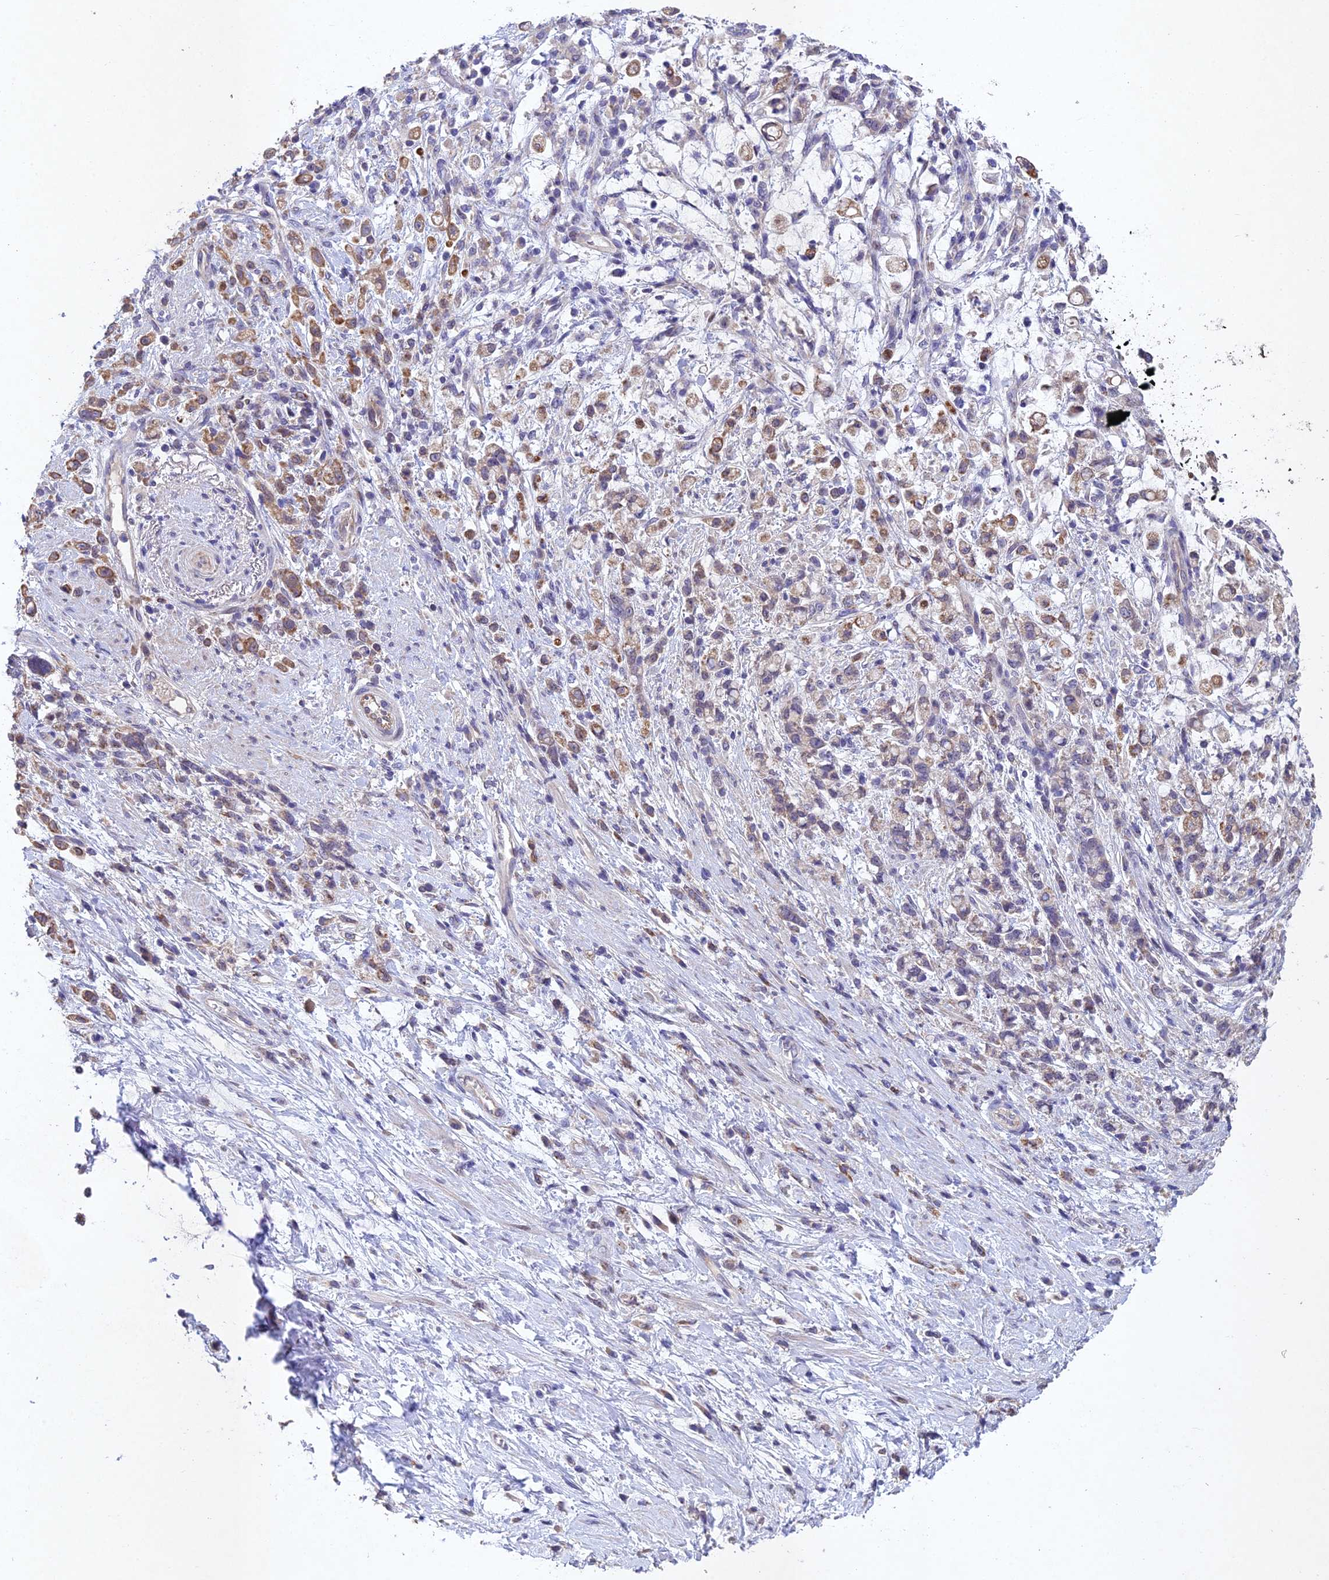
{"staining": {"intensity": "moderate", "quantity": "25%-75%", "location": "cytoplasmic/membranous"}, "tissue": "stomach cancer", "cell_type": "Tumor cells", "image_type": "cancer", "snomed": [{"axis": "morphology", "description": "Adenocarcinoma, NOS"}, {"axis": "topography", "description": "Stomach"}], "caption": "There is medium levels of moderate cytoplasmic/membranous staining in tumor cells of stomach adenocarcinoma, as demonstrated by immunohistochemical staining (brown color).", "gene": "NSMCE1", "patient": {"sex": "female", "age": 60}}